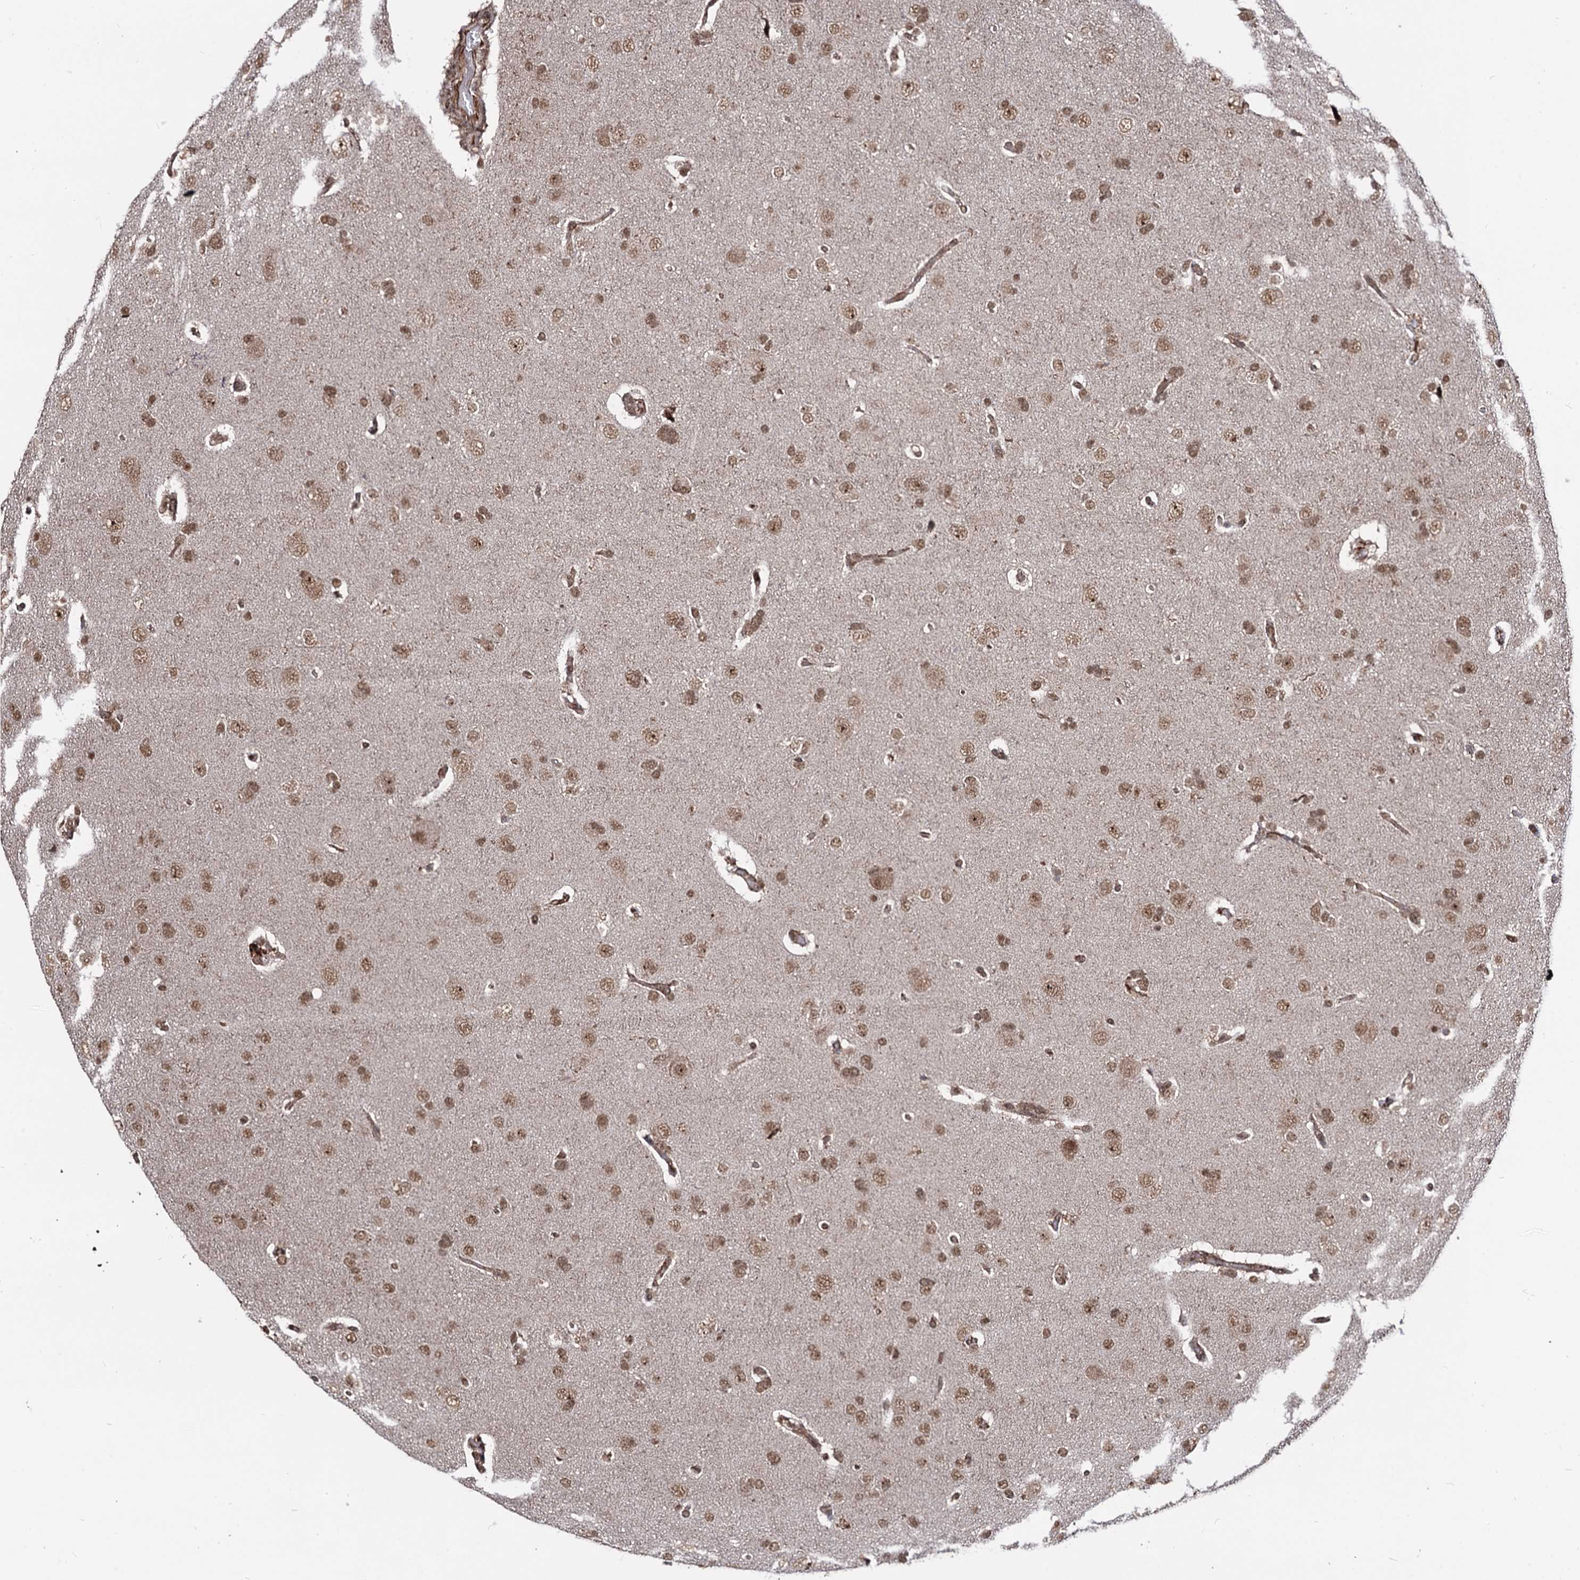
{"staining": {"intensity": "moderate", "quantity": ">75%", "location": "nuclear"}, "tissue": "glioma", "cell_type": "Tumor cells", "image_type": "cancer", "snomed": [{"axis": "morphology", "description": "Glioma, malignant, High grade"}, {"axis": "topography", "description": "Brain"}], "caption": "This photomicrograph demonstrates IHC staining of human glioma, with medium moderate nuclear staining in about >75% of tumor cells.", "gene": "SFSWAP", "patient": {"sex": "male", "age": 72}}